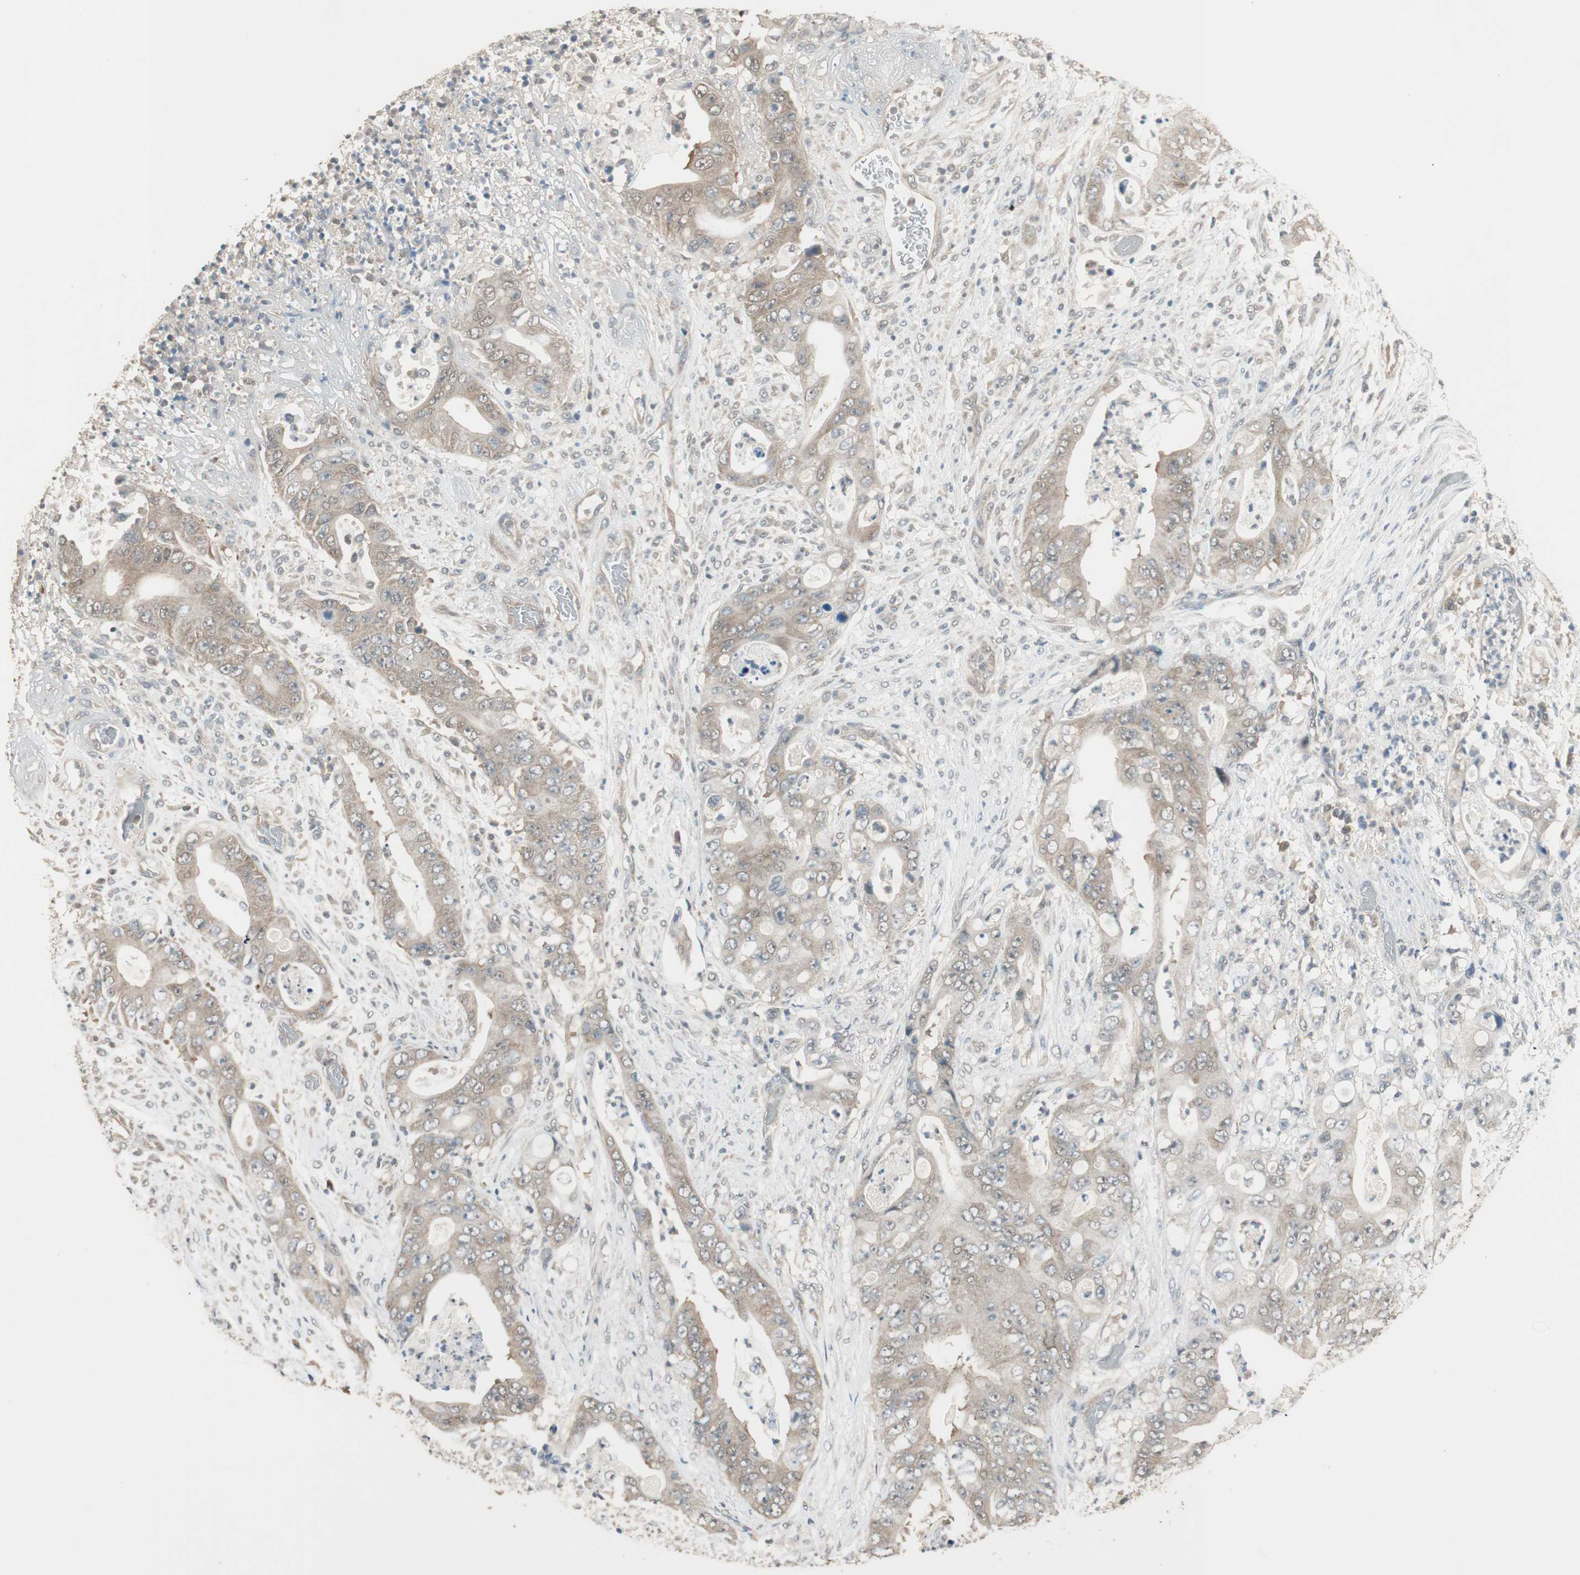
{"staining": {"intensity": "weak", "quantity": "25%-75%", "location": "cytoplasmic/membranous"}, "tissue": "stomach cancer", "cell_type": "Tumor cells", "image_type": "cancer", "snomed": [{"axis": "morphology", "description": "Adenocarcinoma, NOS"}, {"axis": "topography", "description": "Stomach"}], "caption": "This photomicrograph demonstrates IHC staining of adenocarcinoma (stomach), with low weak cytoplasmic/membranous positivity in about 25%-75% of tumor cells.", "gene": "USP5", "patient": {"sex": "female", "age": 73}}